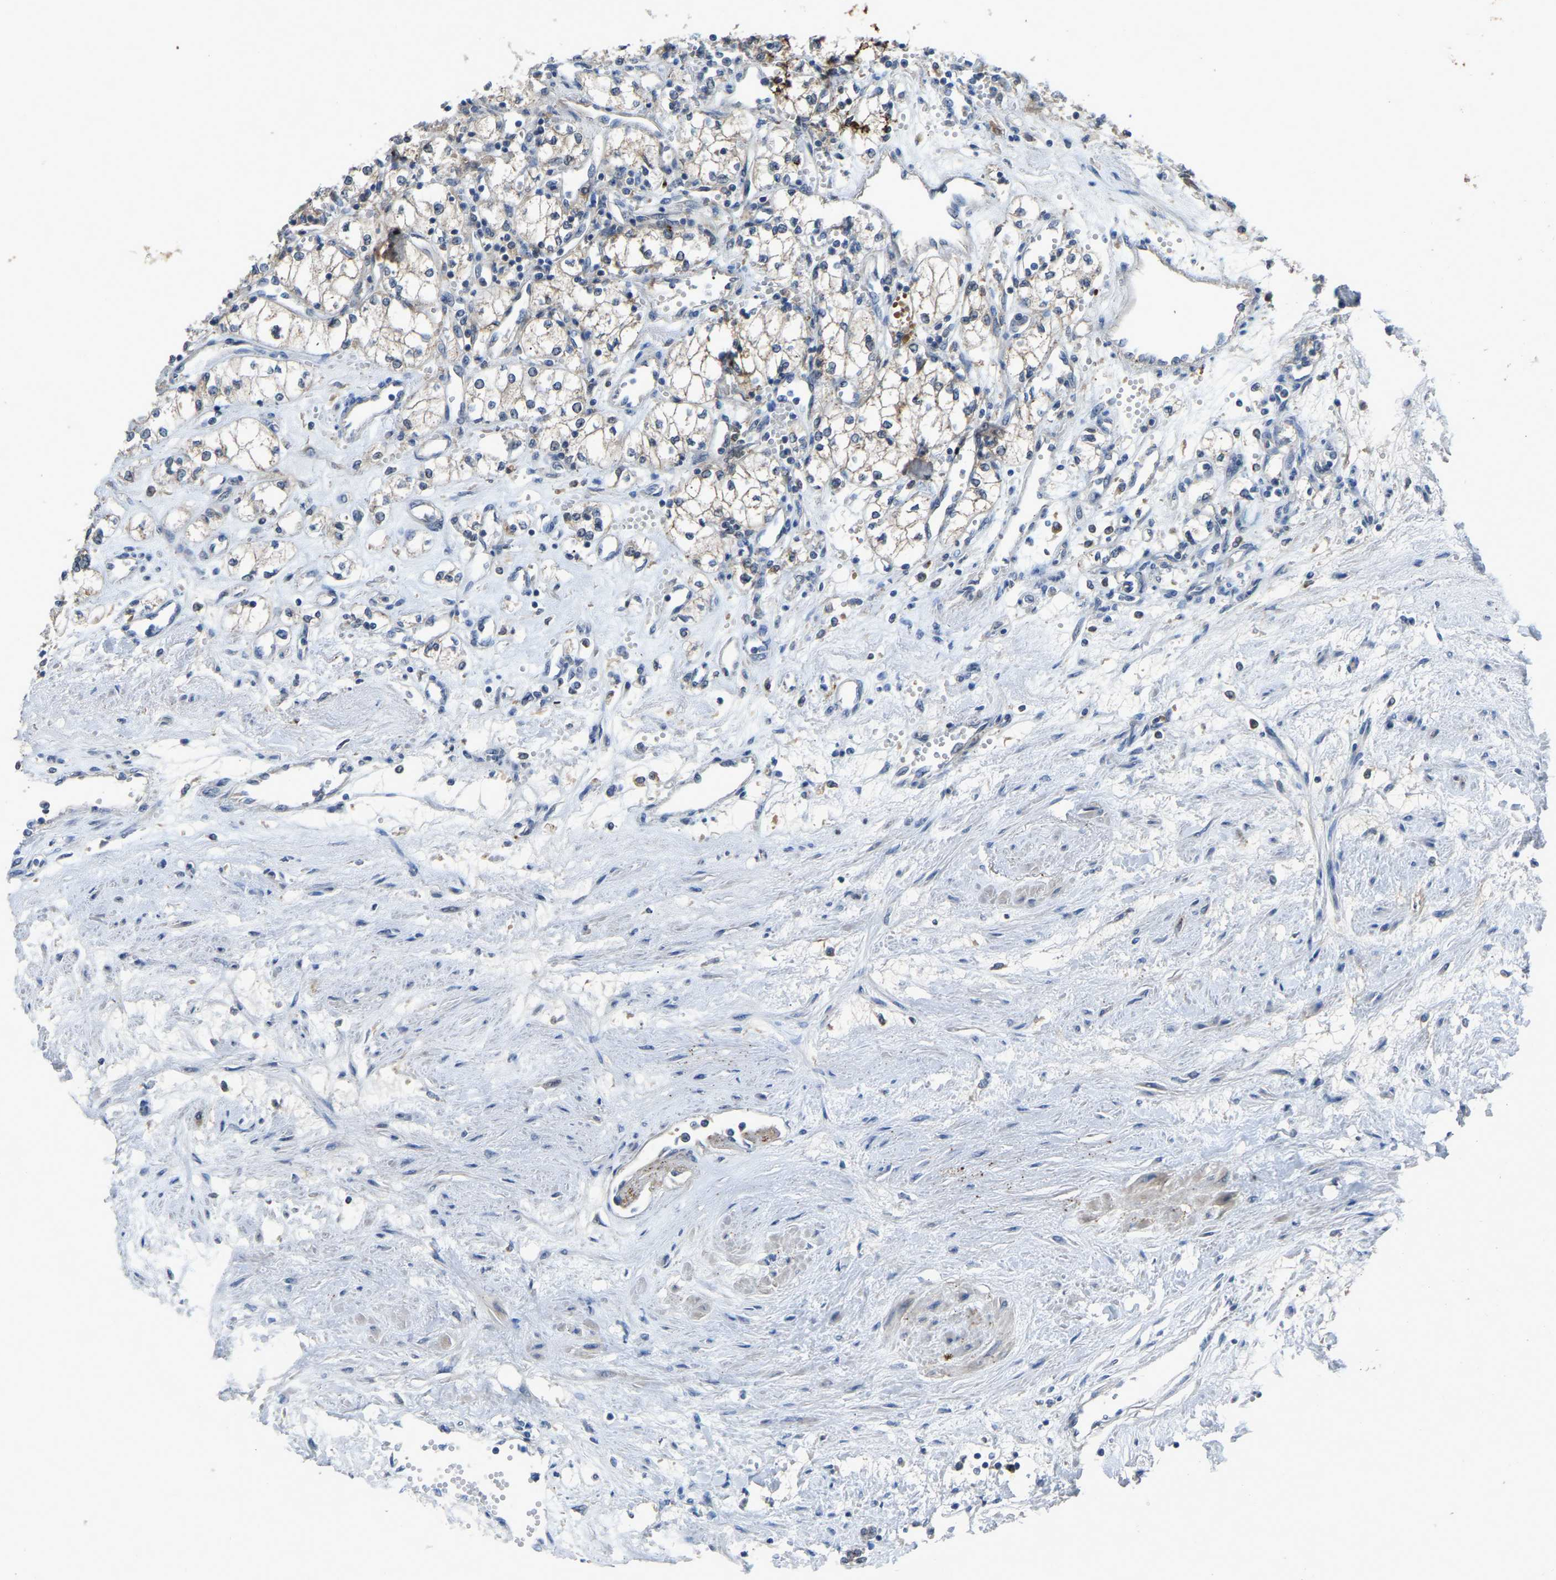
{"staining": {"intensity": "negative", "quantity": "none", "location": "none"}, "tissue": "renal cancer", "cell_type": "Tumor cells", "image_type": "cancer", "snomed": [{"axis": "morphology", "description": "Adenocarcinoma, NOS"}, {"axis": "topography", "description": "Kidney"}], "caption": "Immunohistochemistry (IHC) of human adenocarcinoma (renal) shows no staining in tumor cells. Brightfield microscopy of immunohistochemistry stained with DAB (3,3'-diaminobenzidine) (brown) and hematoxylin (blue), captured at high magnification.", "gene": "FHIT", "patient": {"sex": "male", "age": 59}}